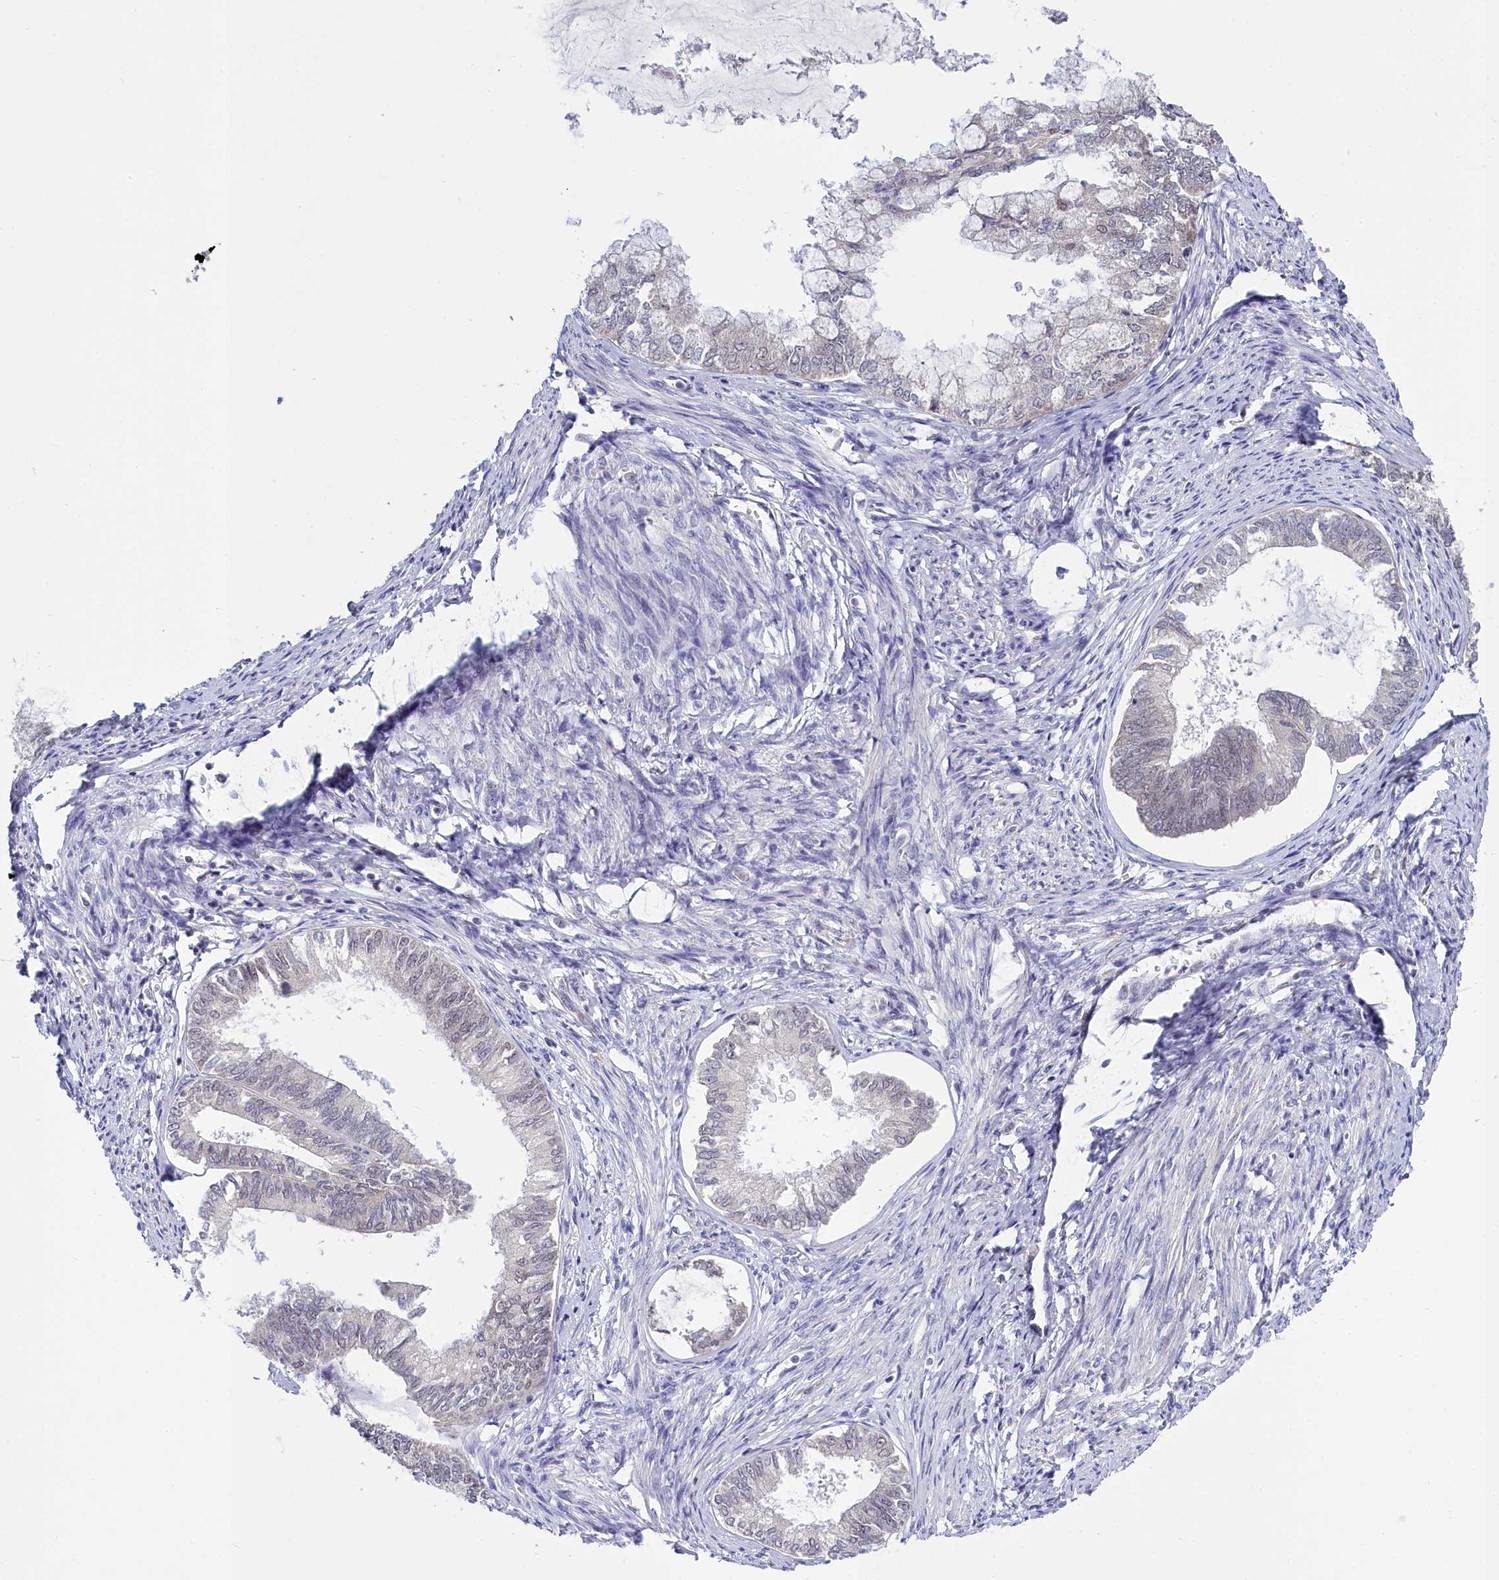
{"staining": {"intensity": "negative", "quantity": "none", "location": "none"}, "tissue": "endometrial cancer", "cell_type": "Tumor cells", "image_type": "cancer", "snomed": [{"axis": "morphology", "description": "Adenocarcinoma, NOS"}, {"axis": "topography", "description": "Endometrium"}], "caption": "Micrograph shows no protein staining in tumor cells of endometrial cancer tissue.", "gene": "PPHLN1", "patient": {"sex": "female", "age": 86}}